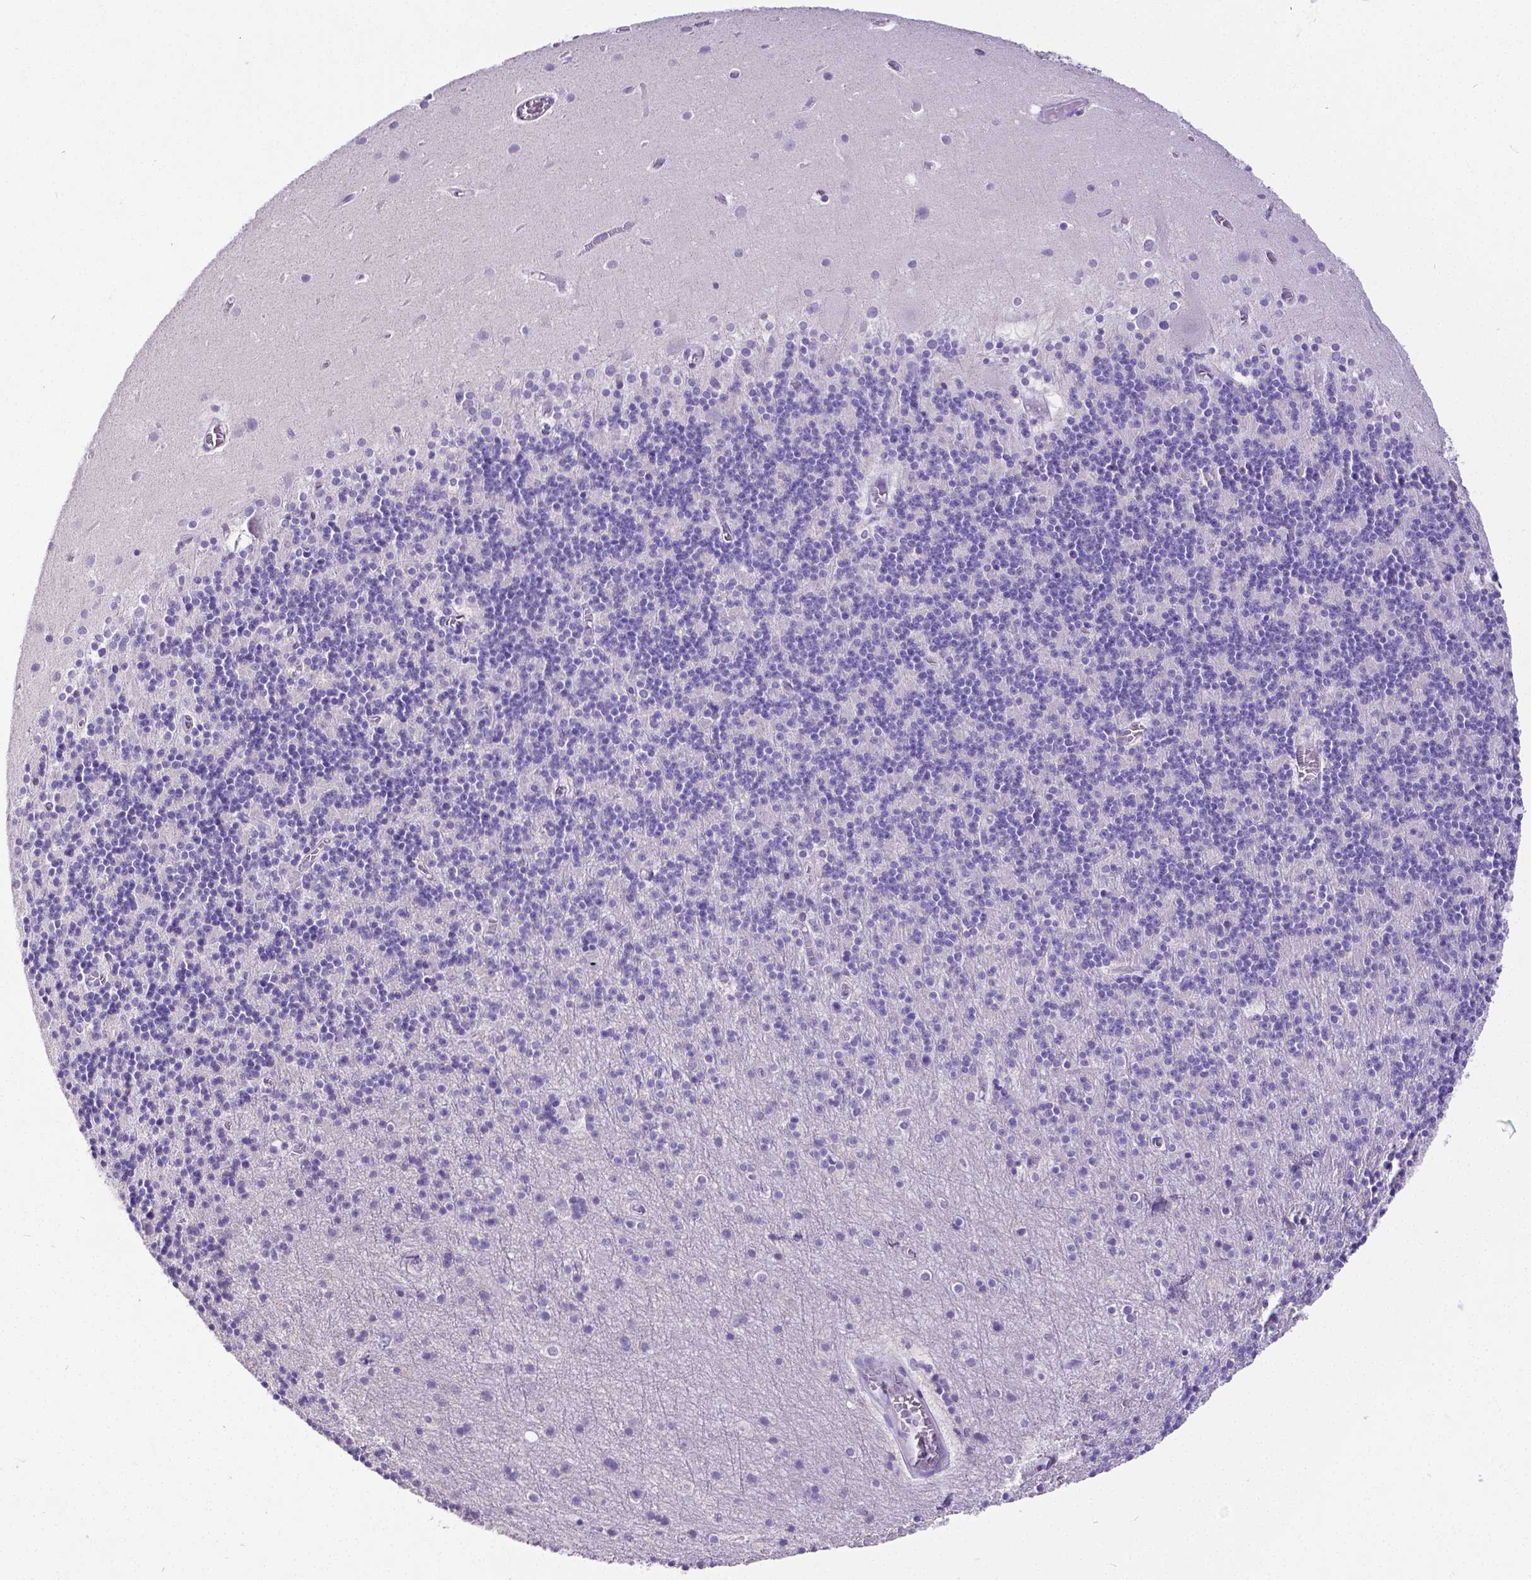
{"staining": {"intensity": "negative", "quantity": "none", "location": "none"}, "tissue": "cerebellum", "cell_type": "Cells in granular layer", "image_type": "normal", "snomed": [{"axis": "morphology", "description": "Normal tissue, NOS"}, {"axis": "topography", "description": "Cerebellum"}], "caption": "IHC of benign human cerebellum displays no positivity in cells in granular layer.", "gene": "SATB2", "patient": {"sex": "male", "age": 70}}